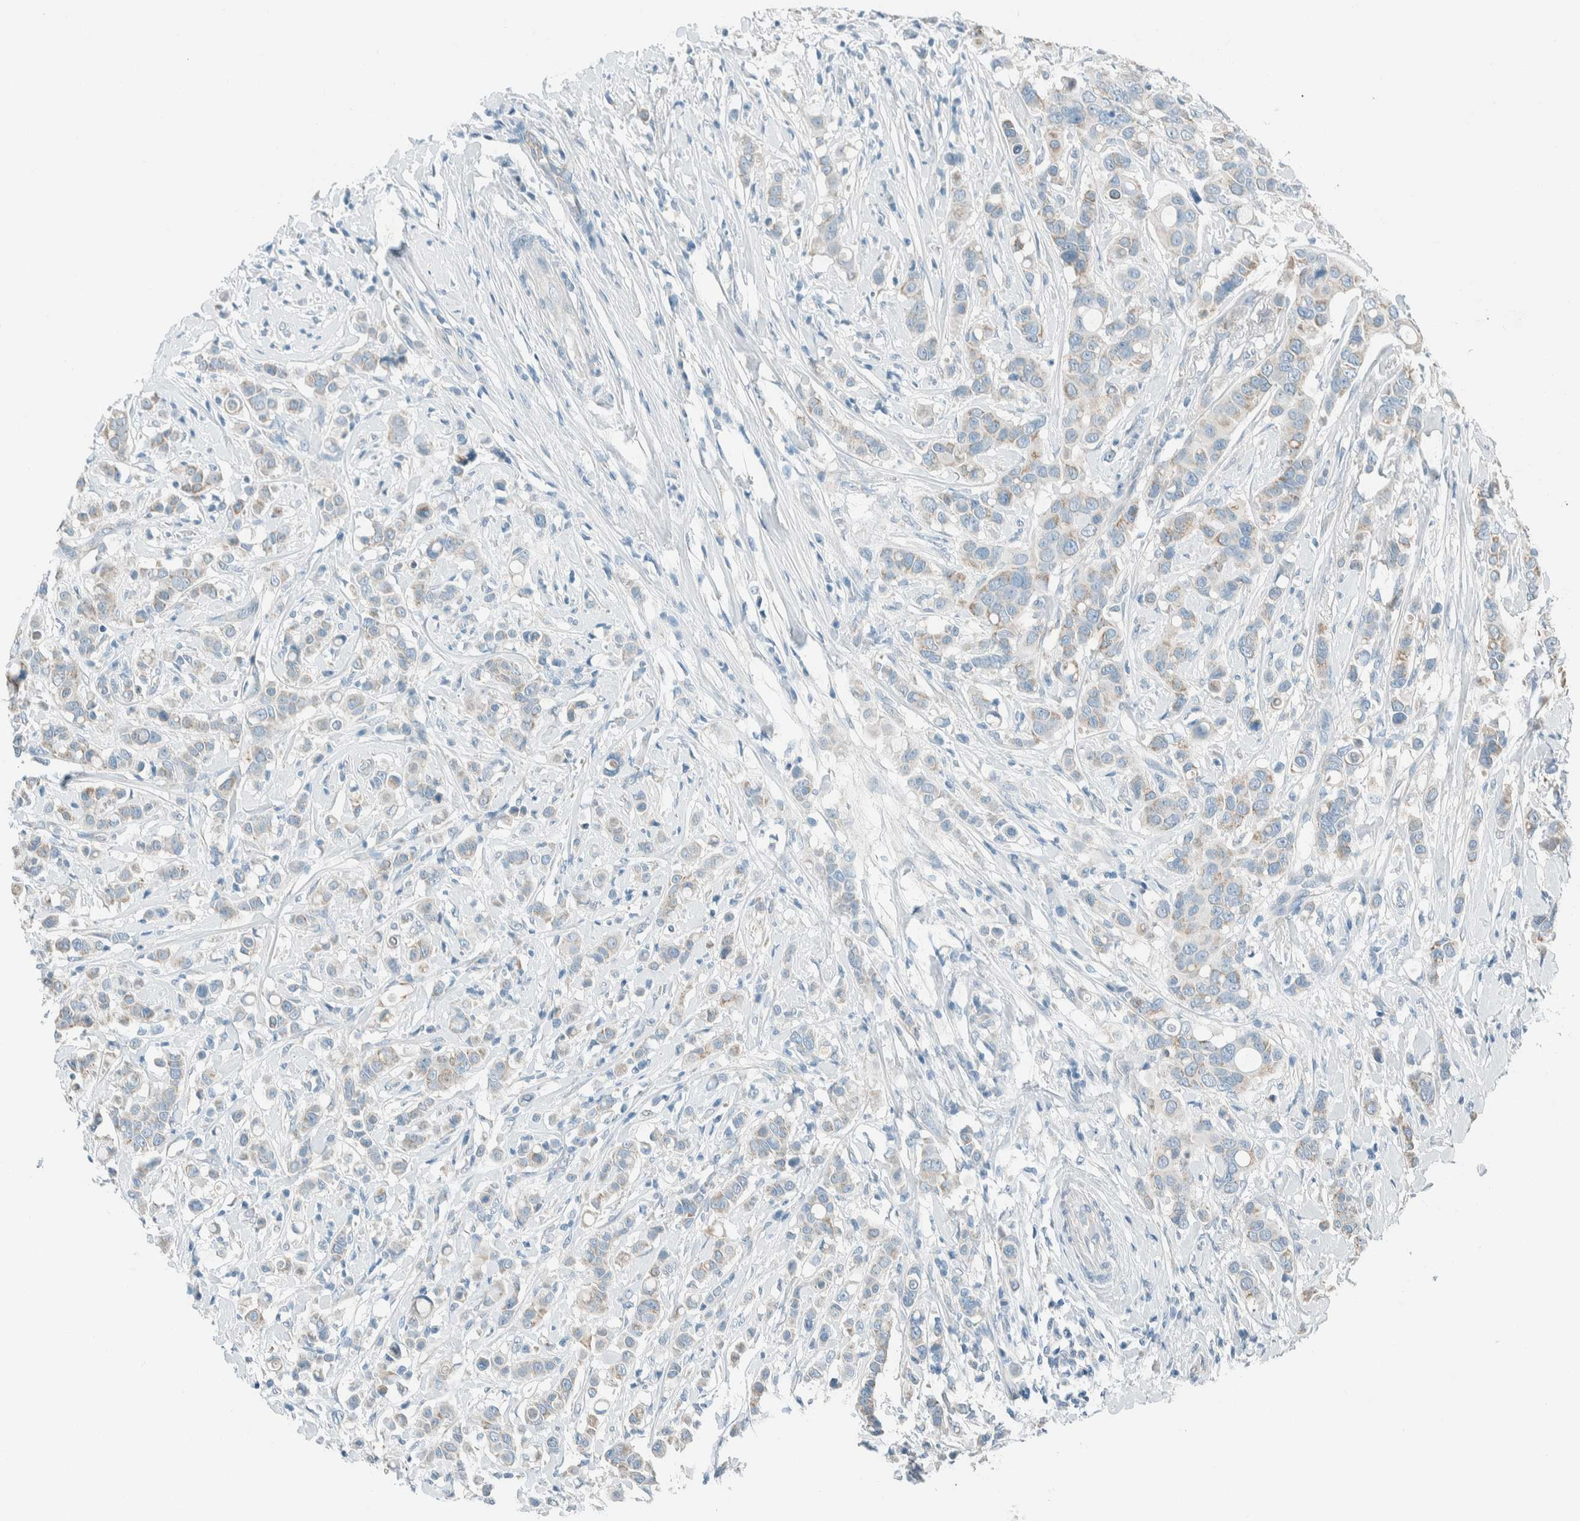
{"staining": {"intensity": "weak", "quantity": "25%-75%", "location": "cytoplasmic/membranous"}, "tissue": "breast cancer", "cell_type": "Tumor cells", "image_type": "cancer", "snomed": [{"axis": "morphology", "description": "Duct carcinoma"}, {"axis": "topography", "description": "Breast"}], "caption": "Immunohistochemistry of breast cancer demonstrates low levels of weak cytoplasmic/membranous expression in approximately 25%-75% of tumor cells.", "gene": "ALDH7A1", "patient": {"sex": "female", "age": 27}}